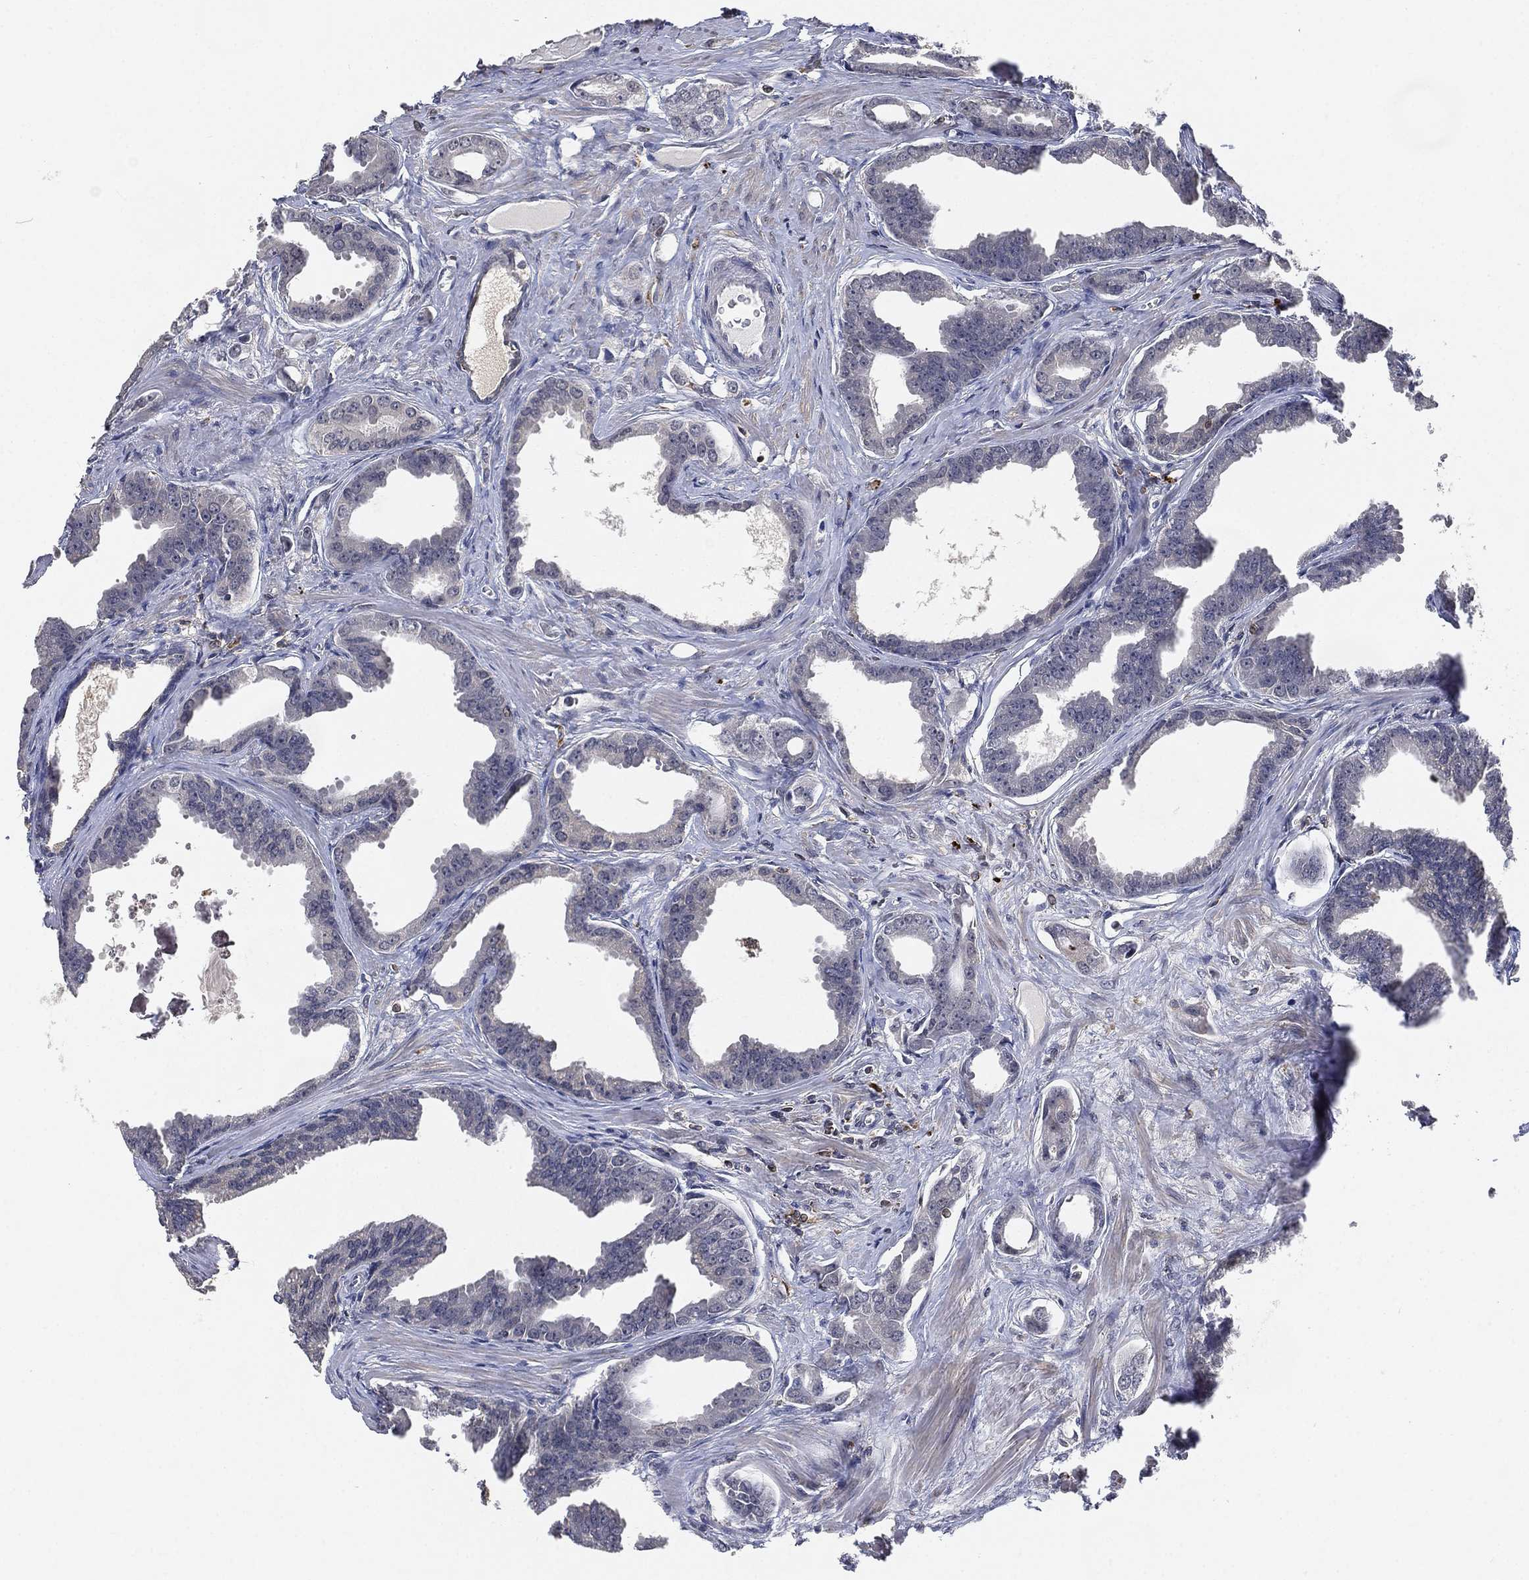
{"staining": {"intensity": "negative", "quantity": "none", "location": "none"}, "tissue": "prostate cancer", "cell_type": "Tumor cells", "image_type": "cancer", "snomed": [{"axis": "morphology", "description": "Adenocarcinoma, NOS"}, {"axis": "topography", "description": "Prostate"}], "caption": "DAB immunohistochemical staining of human prostate adenocarcinoma shows no significant positivity in tumor cells.", "gene": "WDR26", "patient": {"sex": "male", "age": 66}}